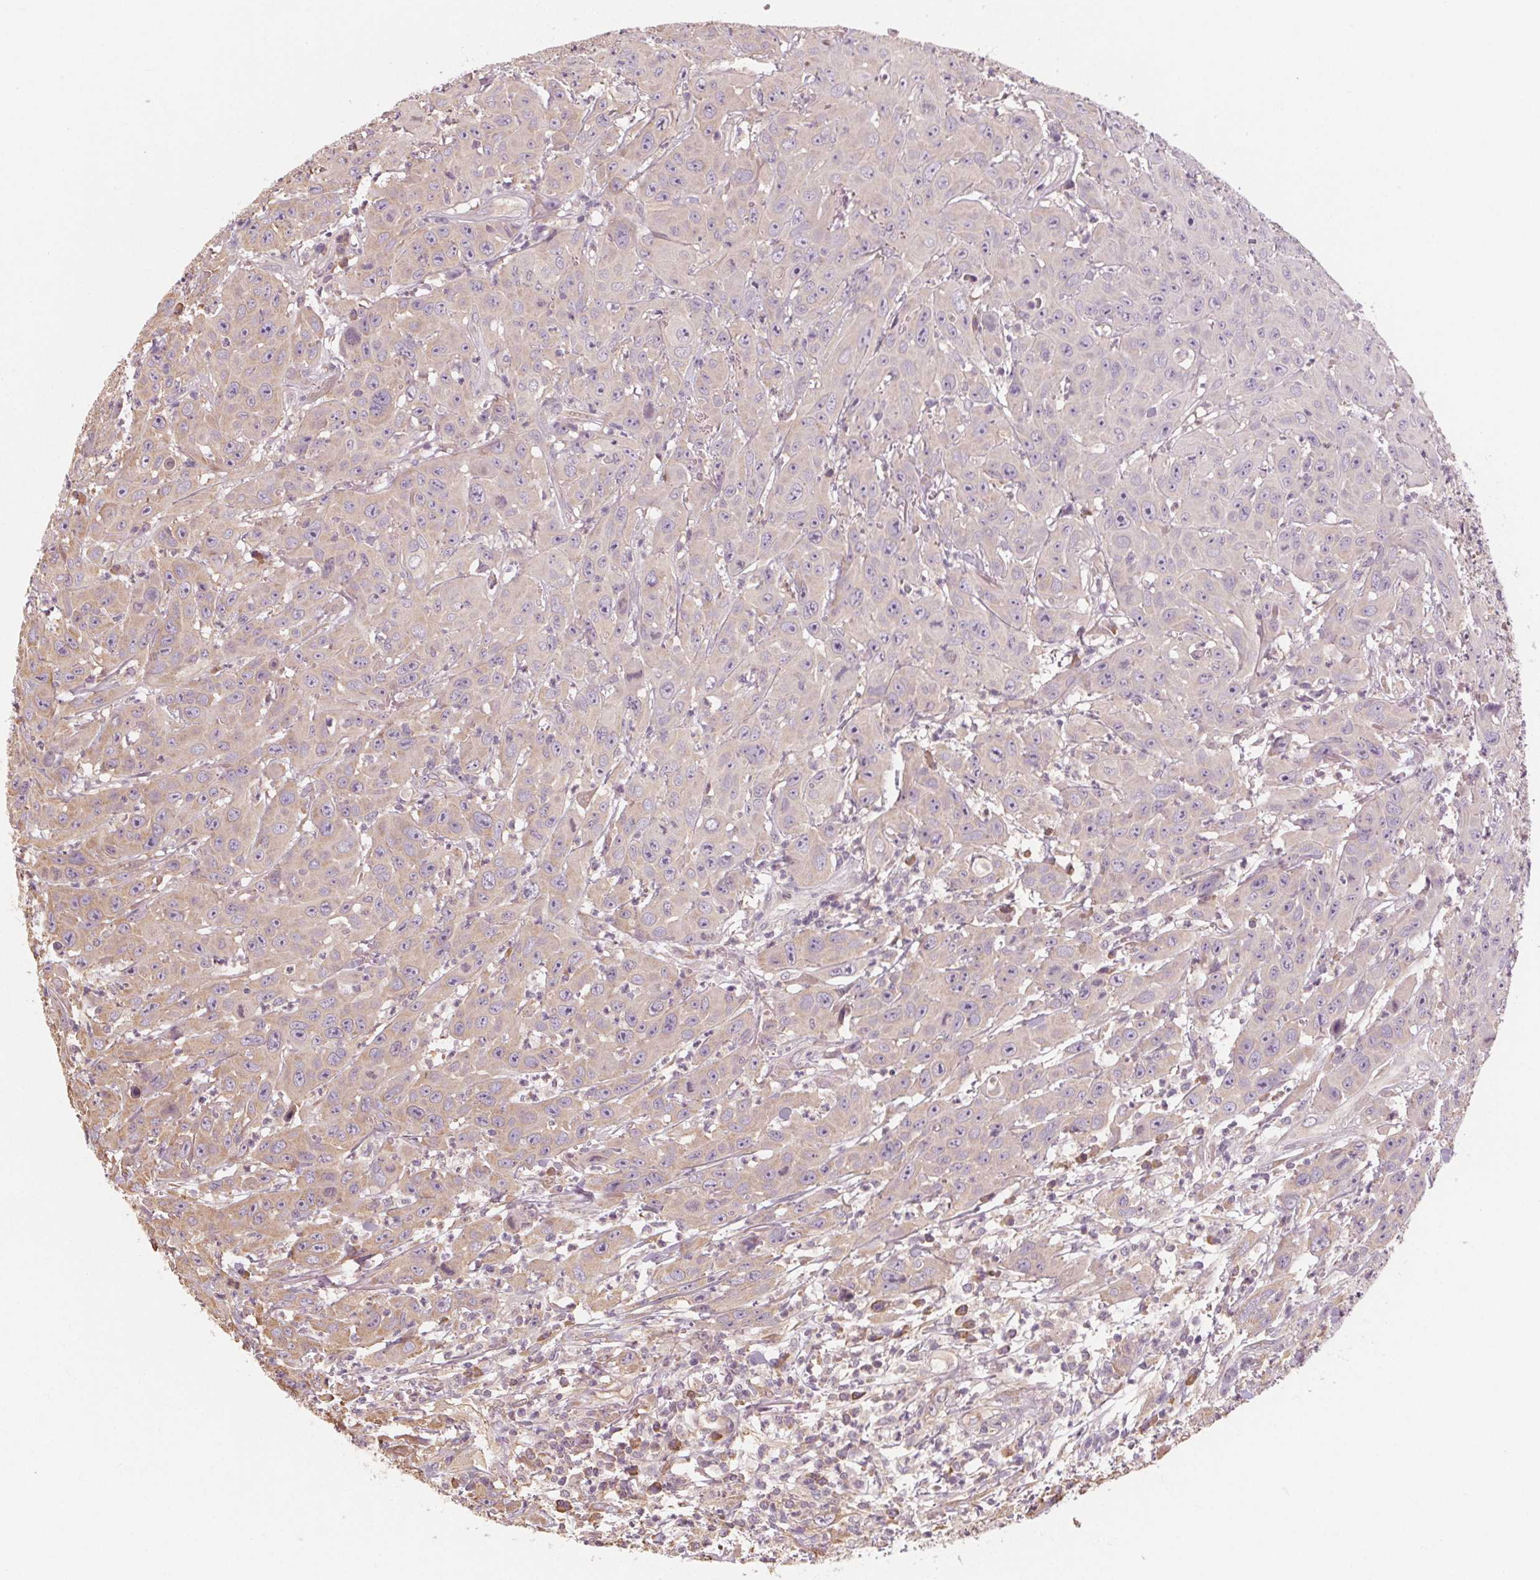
{"staining": {"intensity": "weak", "quantity": "<25%", "location": "cytoplasmic/membranous"}, "tissue": "head and neck cancer", "cell_type": "Tumor cells", "image_type": "cancer", "snomed": [{"axis": "morphology", "description": "Squamous cell carcinoma, NOS"}, {"axis": "topography", "description": "Skin"}, {"axis": "topography", "description": "Head-Neck"}], "caption": "Micrograph shows no significant protein expression in tumor cells of head and neck cancer.", "gene": "TMEM80", "patient": {"sex": "male", "age": 80}}